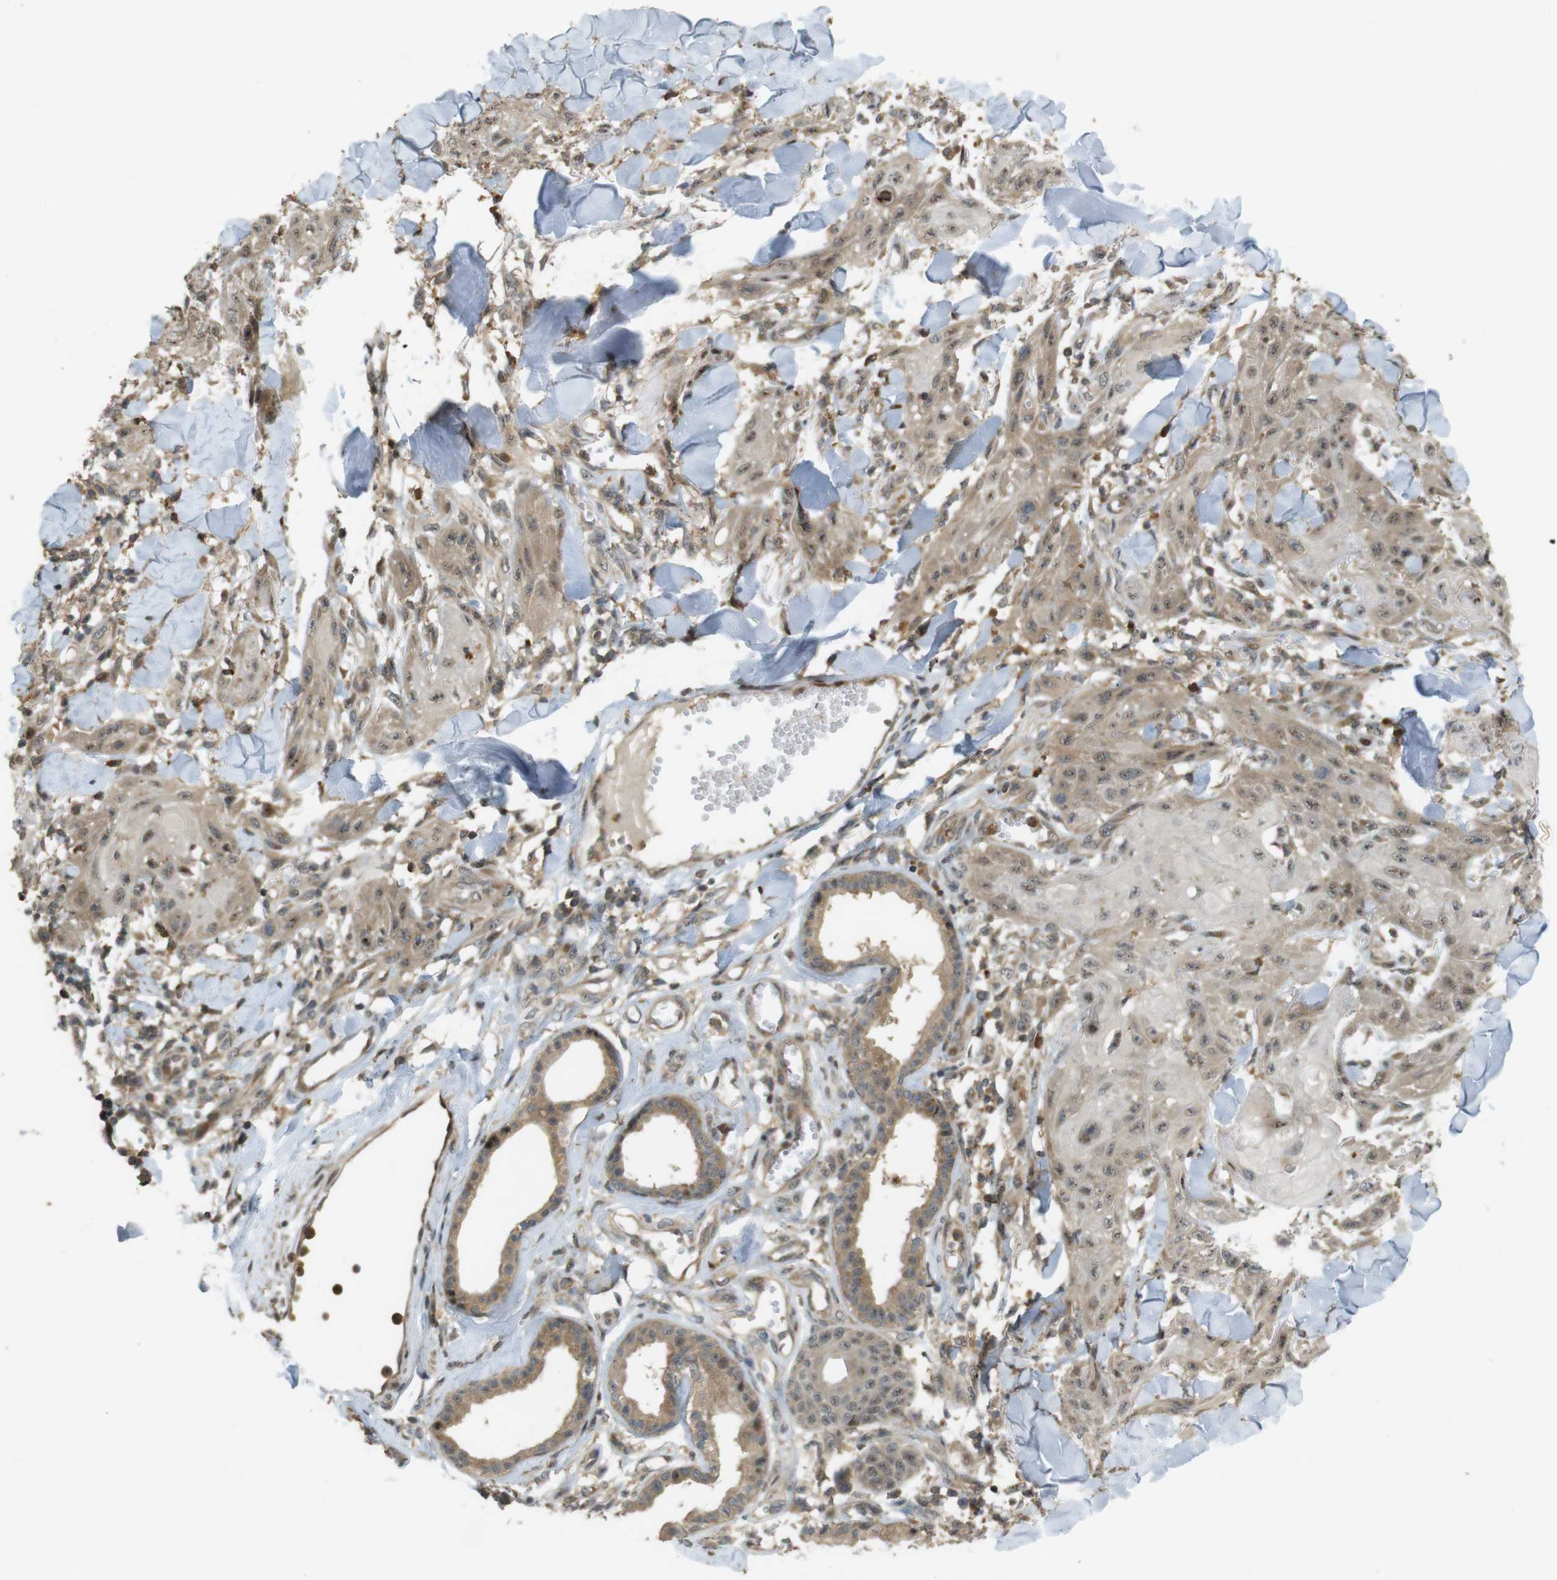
{"staining": {"intensity": "moderate", "quantity": "25%-75%", "location": "cytoplasmic/membranous,nuclear"}, "tissue": "skin cancer", "cell_type": "Tumor cells", "image_type": "cancer", "snomed": [{"axis": "morphology", "description": "Squamous cell carcinoma, NOS"}, {"axis": "topography", "description": "Skin"}], "caption": "Immunohistochemistry (IHC) staining of skin squamous cell carcinoma, which displays medium levels of moderate cytoplasmic/membranous and nuclear positivity in approximately 25%-75% of tumor cells indicating moderate cytoplasmic/membranous and nuclear protein expression. The staining was performed using DAB (brown) for protein detection and nuclei were counterstained in hematoxylin (blue).", "gene": "TMX3", "patient": {"sex": "male", "age": 74}}